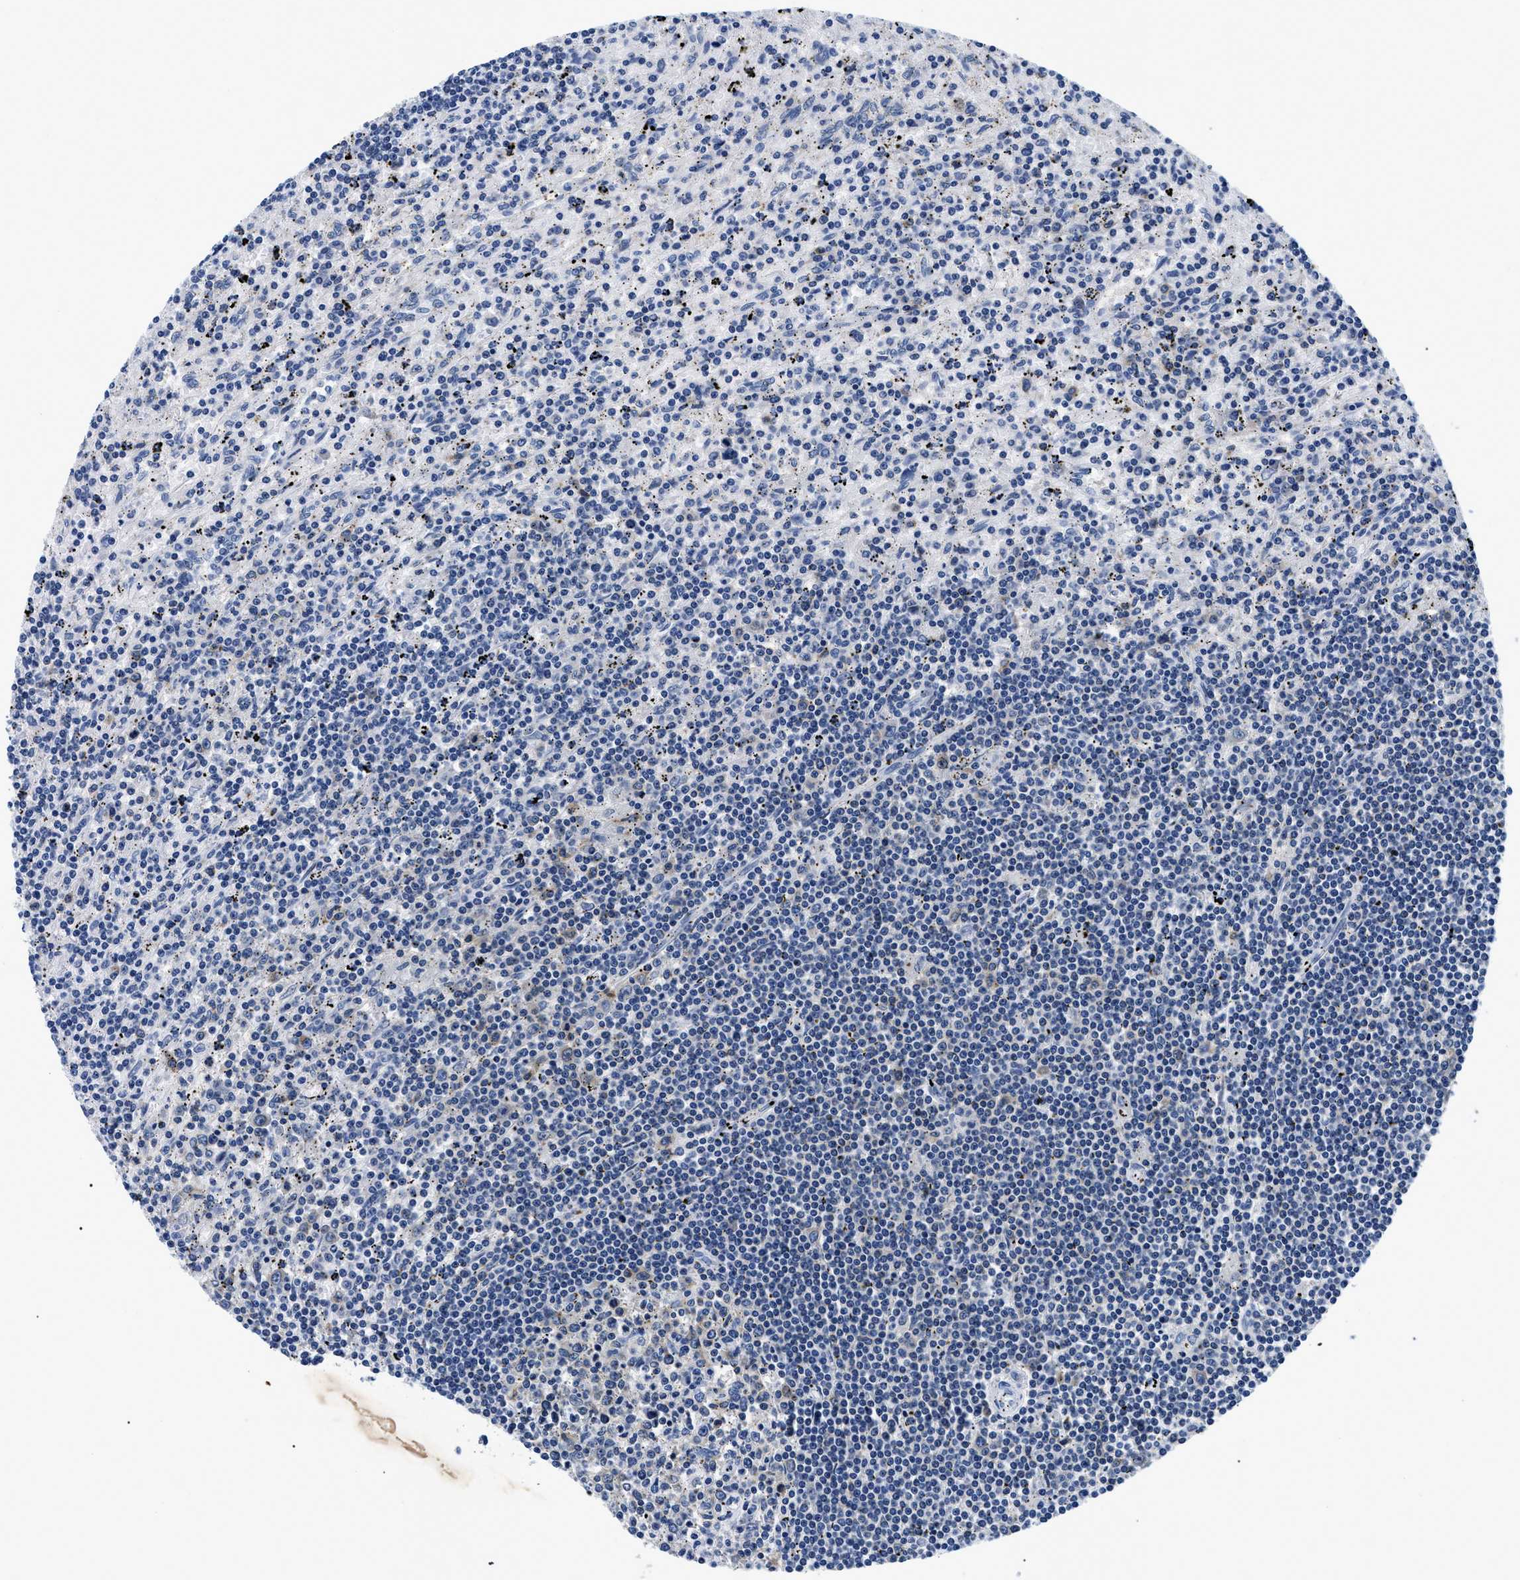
{"staining": {"intensity": "negative", "quantity": "none", "location": "none"}, "tissue": "lymphoma", "cell_type": "Tumor cells", "image_type": "cancer", "snomed": [{"axis": "morphology", "description": "Malignant lymphoma, non-Hodgkin's type, Low grade"}, {"axis": "topography", "description": "Spleen"}], "caption": "This is an IHC micrograph of malignant lymphoma, non-Hodgkin's type (low-grade). There is no expression in tumor cells.", "gene": "MEA1", "patient": {"sex": "male", "age": 76}}